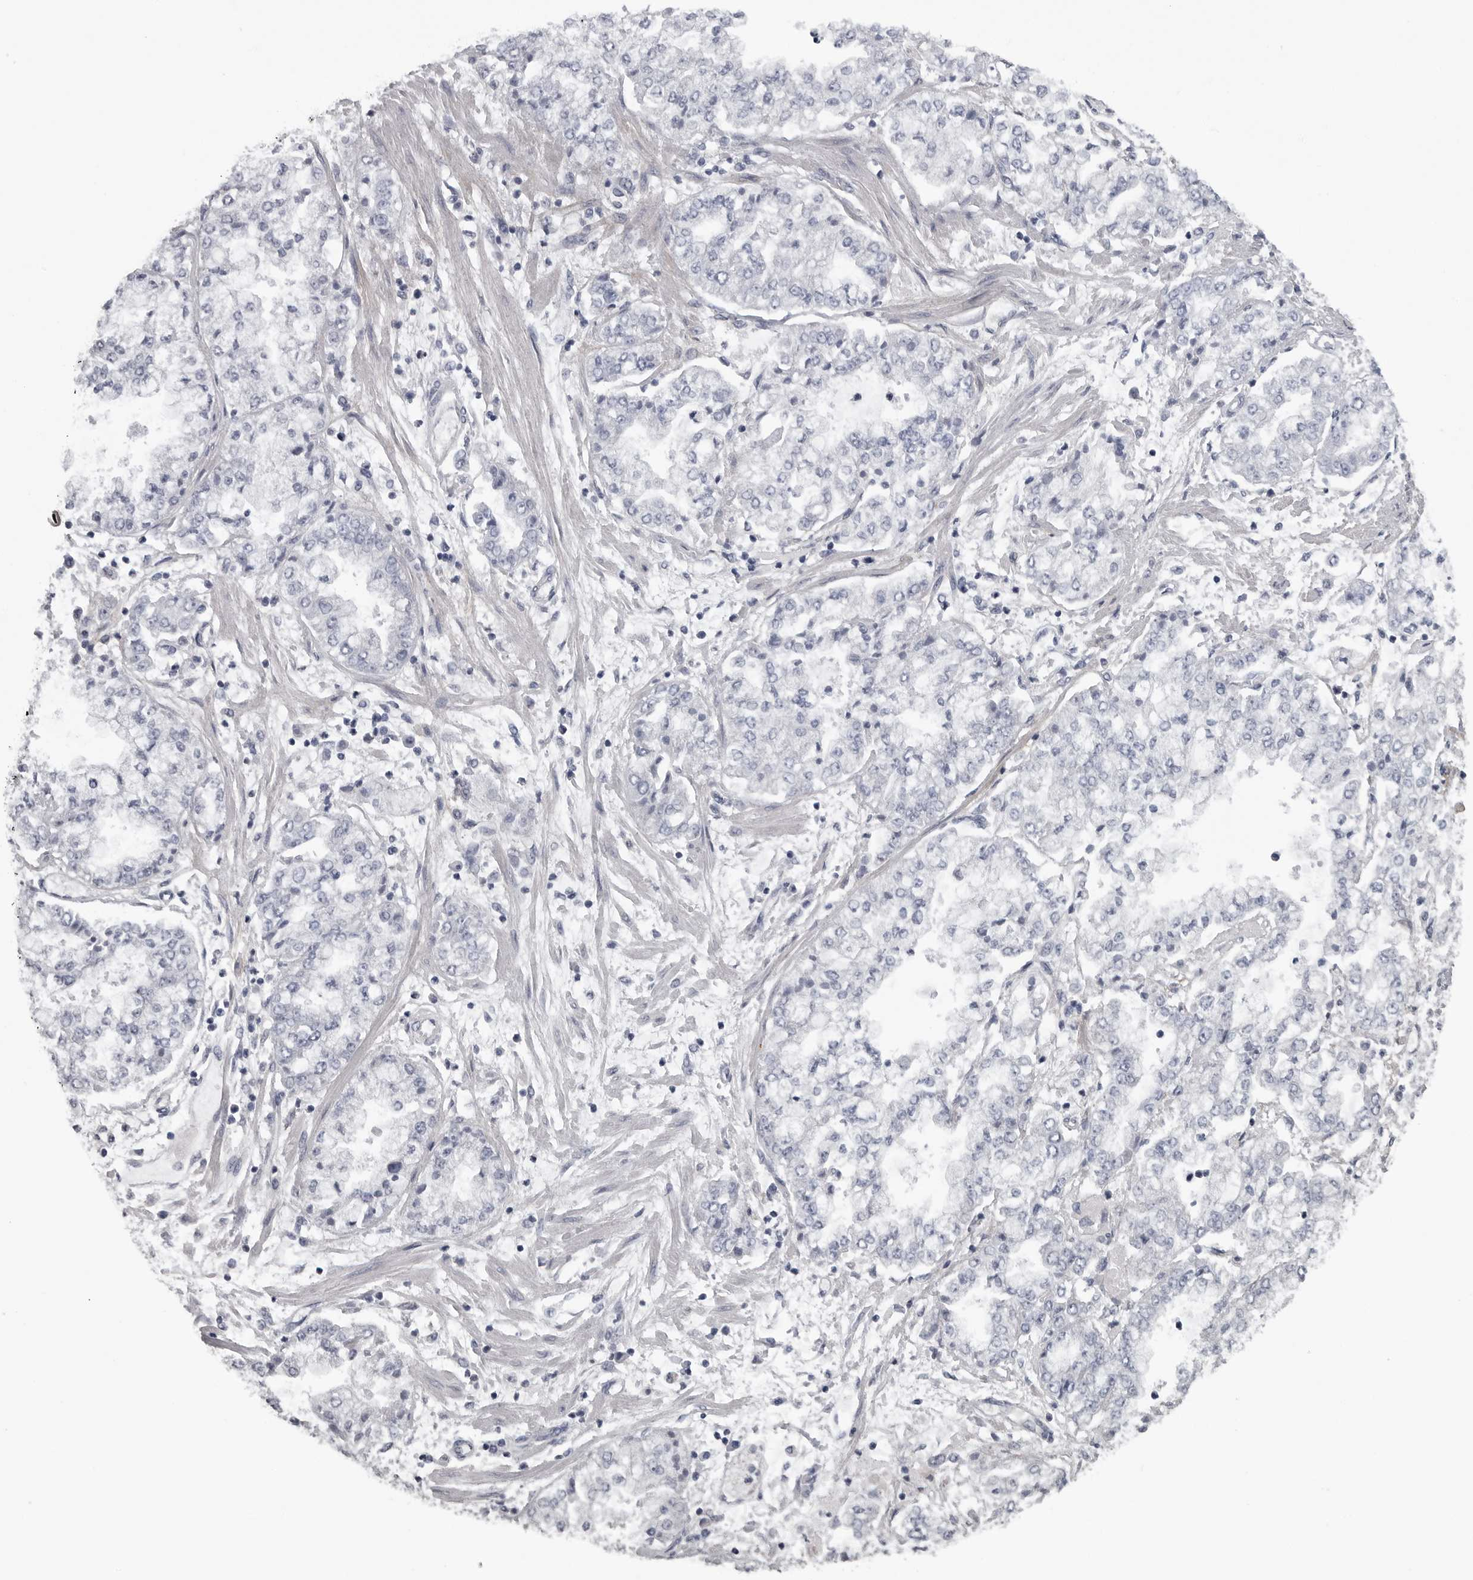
{"staining": {"intensity": "negative", "quantity": "none", "location": "none"}, "tissue": "stomach cancer", "cell_type": "Tumor cells", "image_type": "cancer", "snomed": [{"axis": "morphology", "description": "Adenocarcinoma, NOS"}, {"axis": "topography", "description": "Stomach"}], "caption": "Immunohistochemistry of stomach cancer (adenocarcinoma) reveals no staining in tumor cells.", "gene": "LYSMD1", "patient": {"sex": "male", "age": 76}}